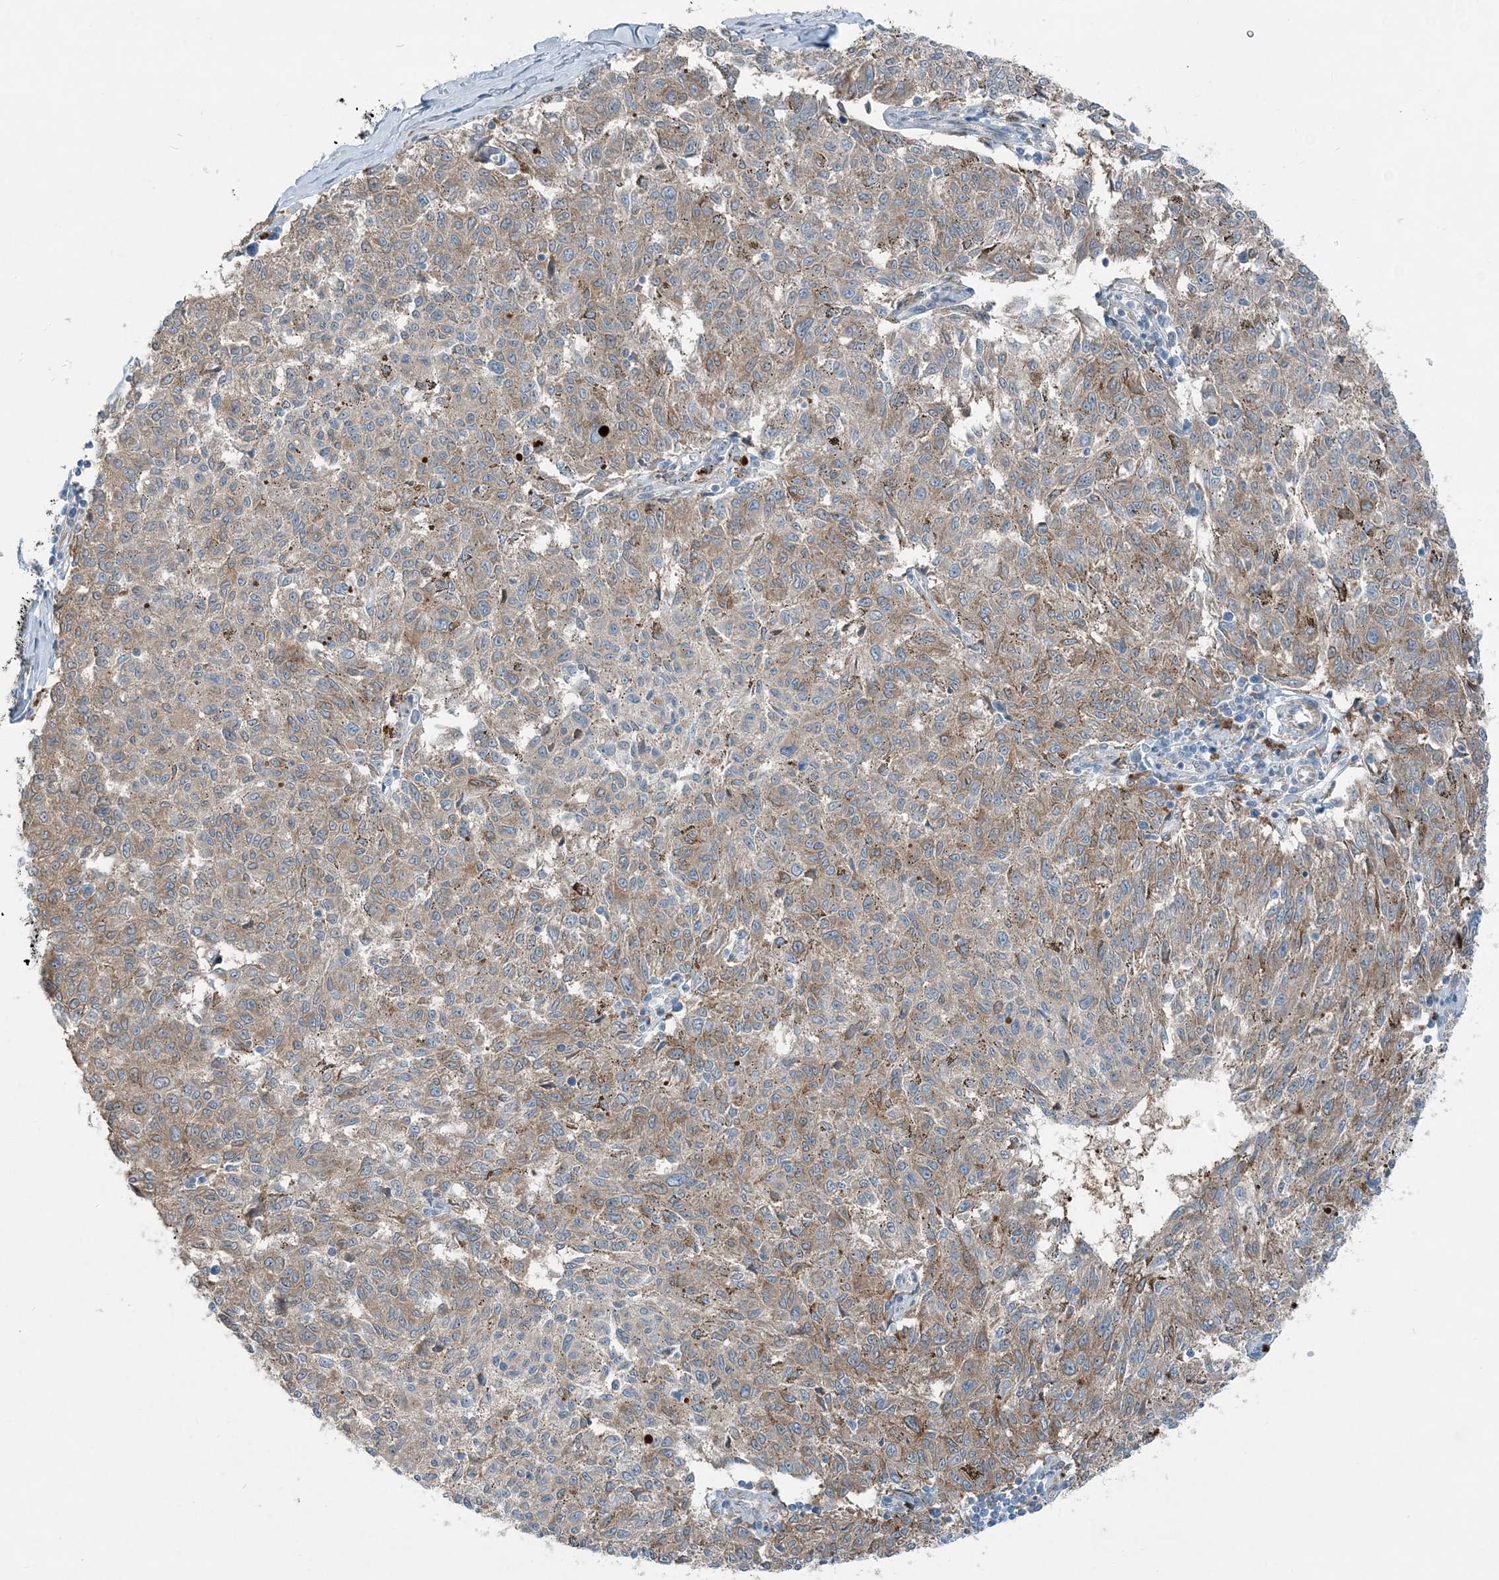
{"staining": {"intensity": "weak", "quantity": "25%-75%", "location": "cytoplasmic/membranous"}, "tissue": "melanoma", "cell_type": "Tumor cells", "image_type": "cancer", "snomed": [{"axis": "morphology", "description": "Malignant melanoma, NOS"}, {"axis": "topography", "description": "Skin"}], "caption": "Melanoma tissue demonstrates weak cytoplasmic/membranous expression in about 25%-75% of tumor cells, visualized by immunohistochemistry.", "gene": "ARMH1", "patient": {"sex": "female", "age": 72}}